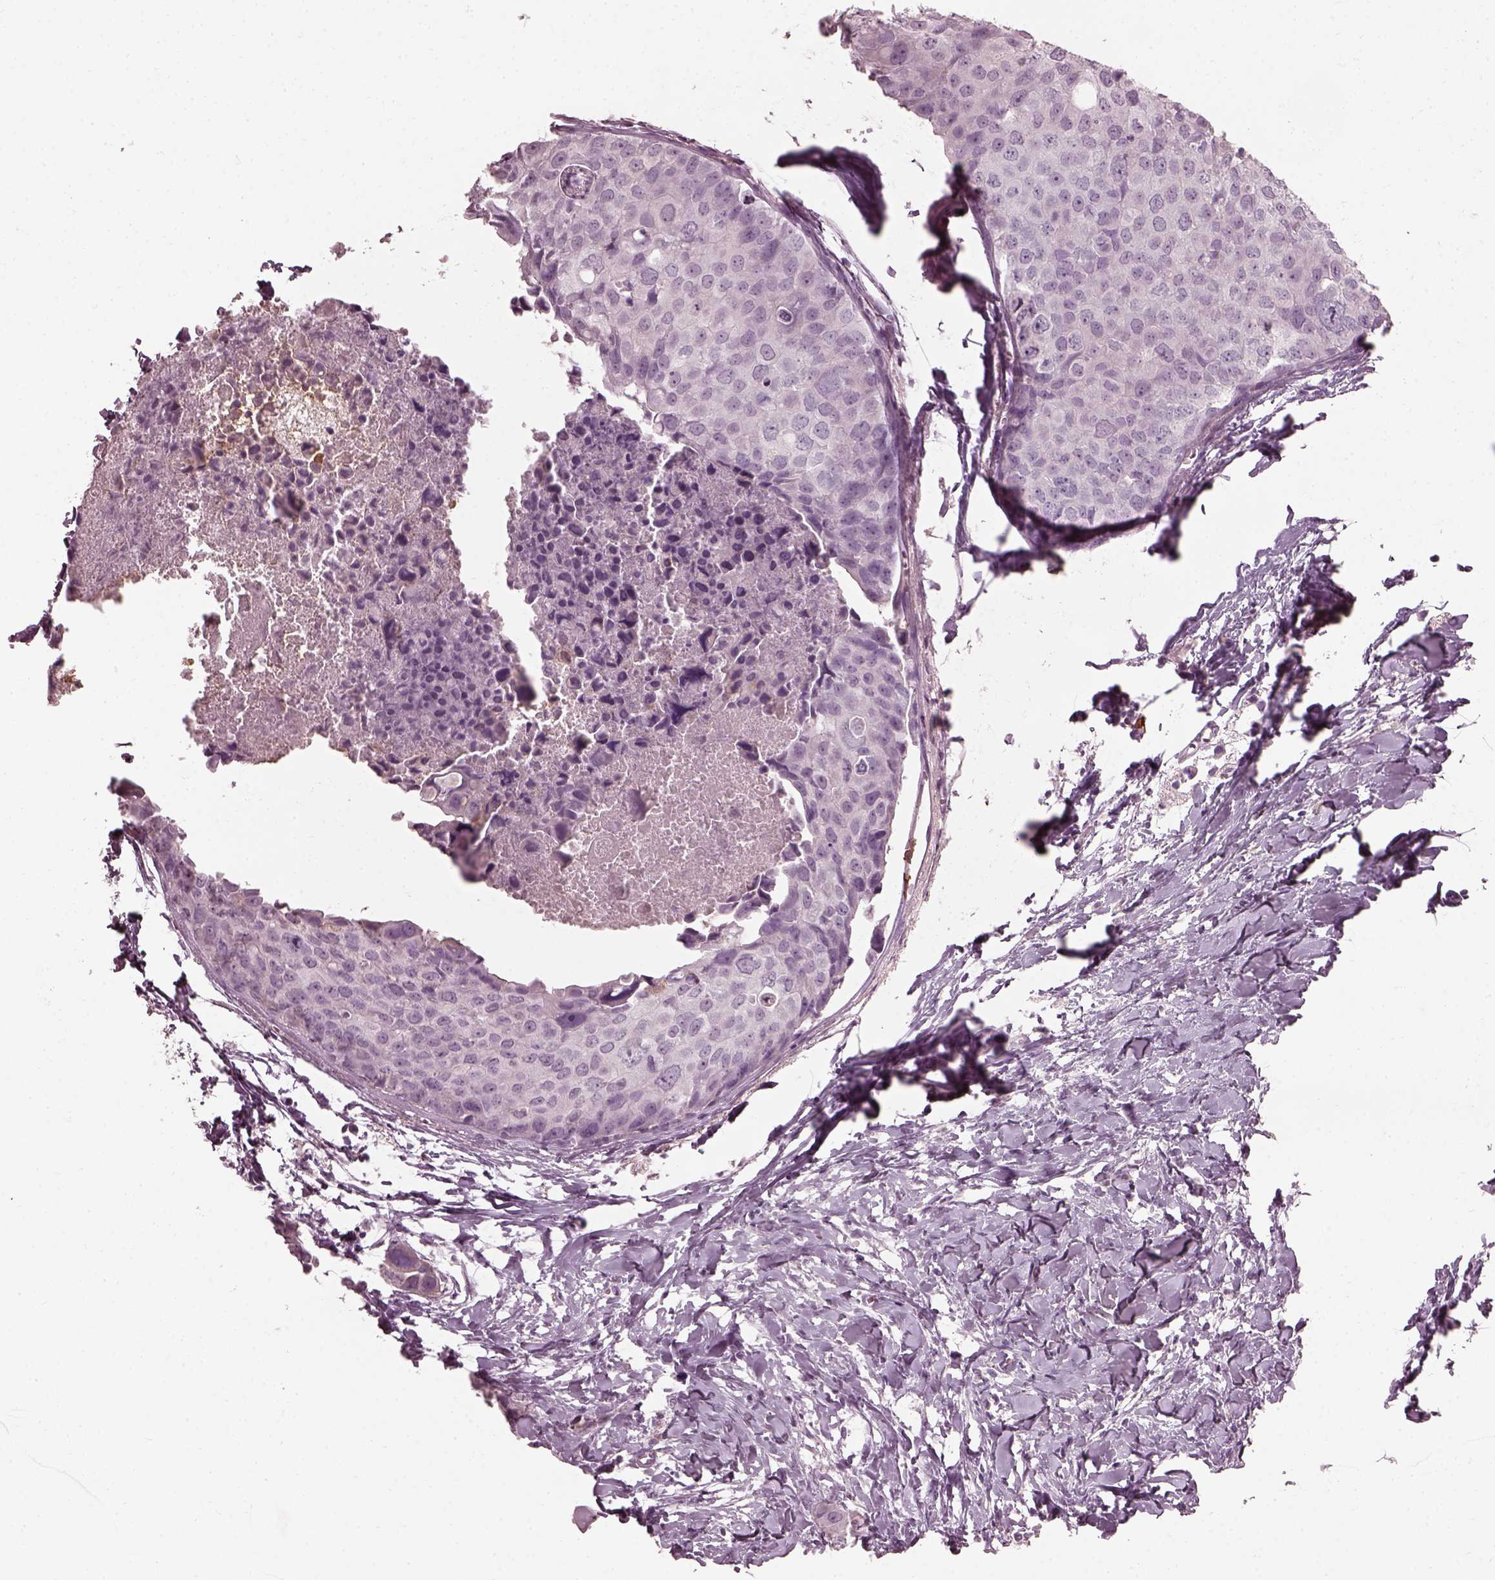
{"staining": {"intensity": "negative", "quantity": "none", "location": "none"}, "tissue": "breast cancer", "cell_type": "Tumor cells", "image_type": "cancer", "snomed": [{"axis": "morphology", "description": "Duct carcinoma"}, {"axis": "topography", "description": "Breast"}], "caption": "DAB immunohistochemical staining of breast cancer (infiltrating ductal carcinoma) demonstrates no significant staining in tumor cells.", "gene": "FUT4", "patient": {"sex": "female", "age": 38}}